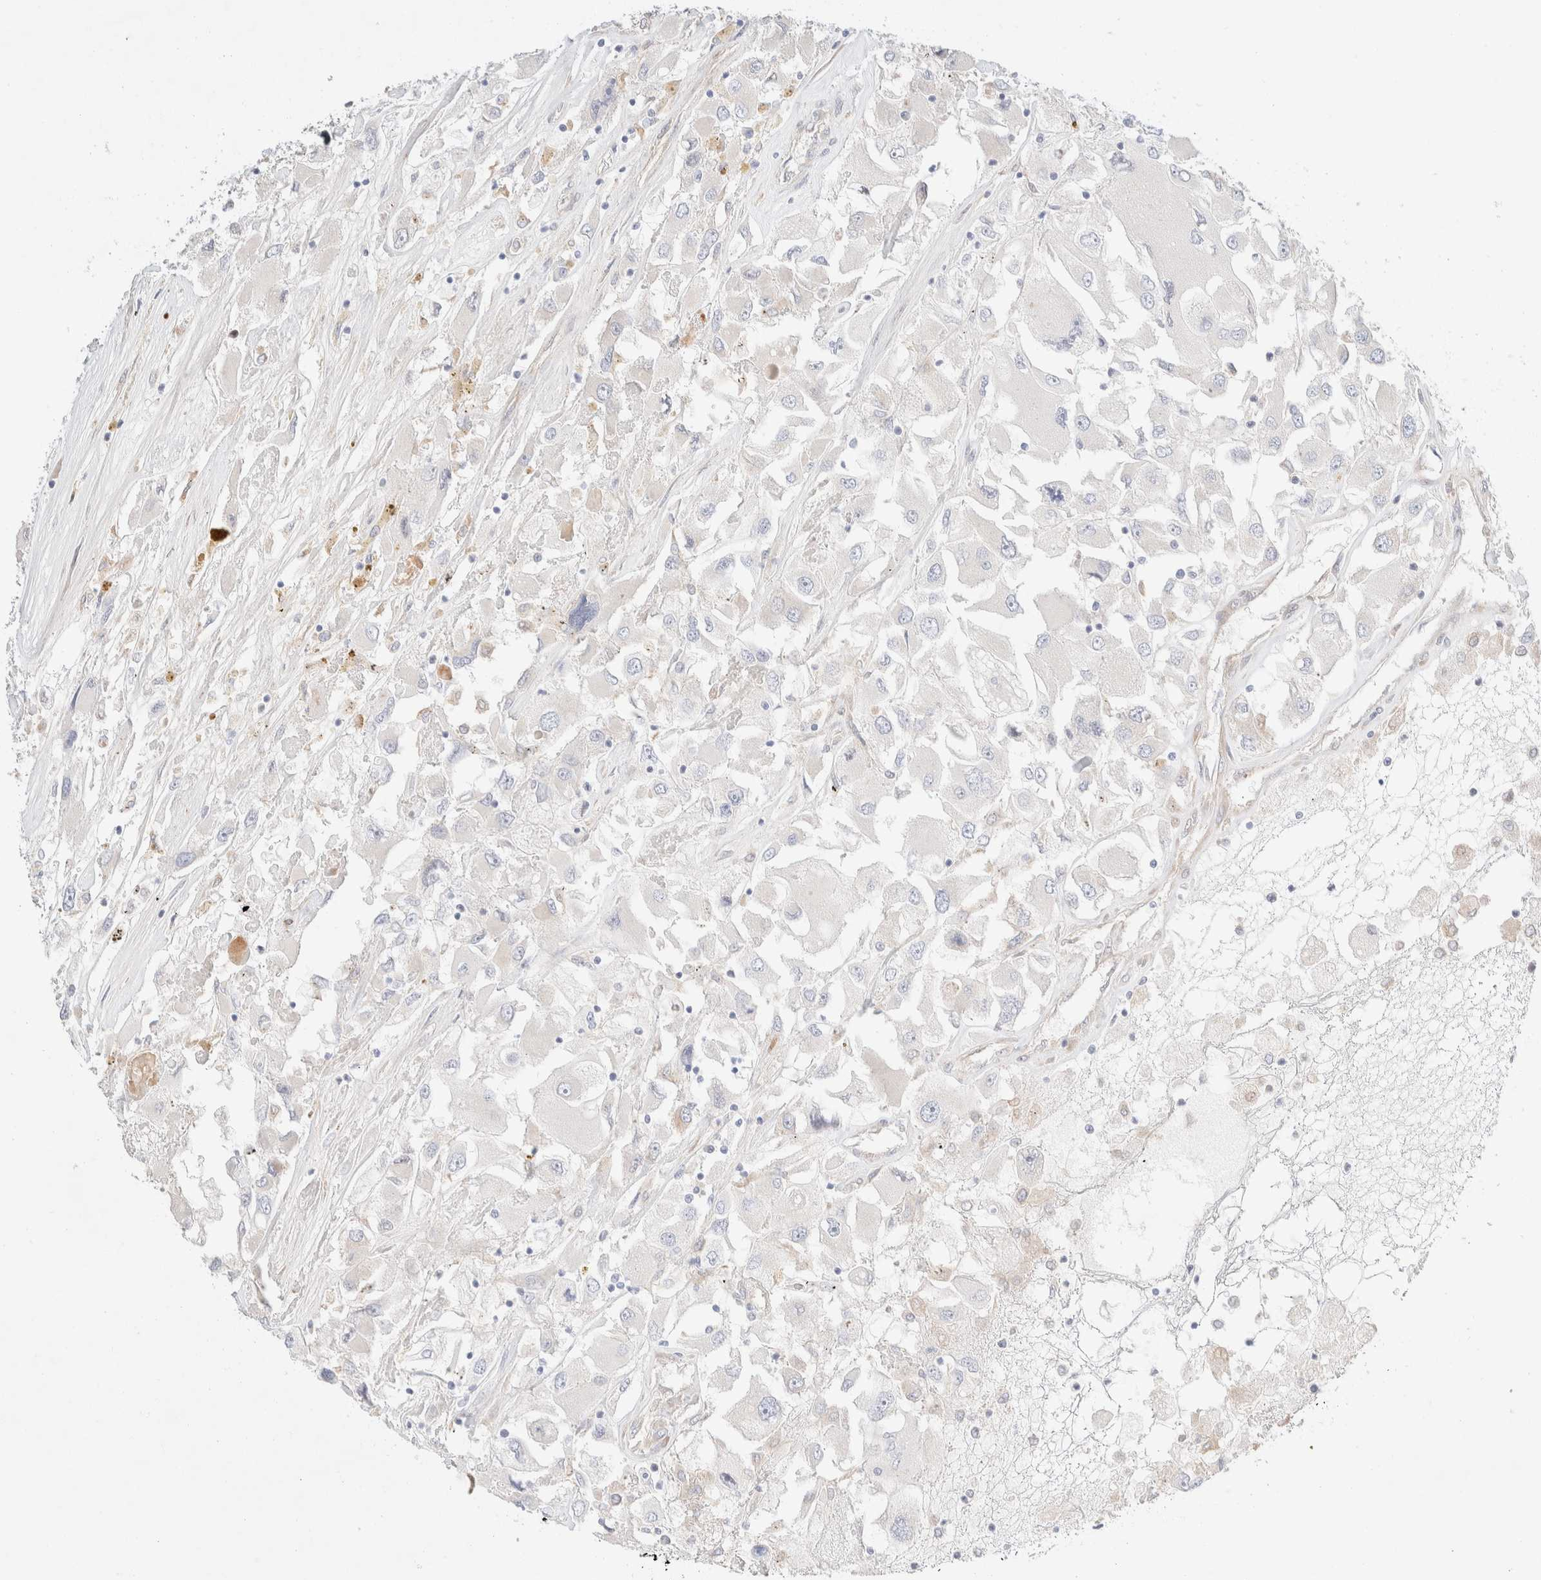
{"staining": {"intensity": "negative", "quantity": "none", "location": "none"}, "tissue": "renal cancer", "cell_type": "Tumor cells", "image_type": "cancer", "snomed": [{"axis": "morphology", "description": "Adenocarcinoma, NOS"}, {"axis": "topography", "description": "Kidney"}], "caption": "High magnification brightfield microscopy of renal cancer stained with DAB (brown) and counterstained with hematoxylin (blue): tumor cells show no significant staining.", "gene": "NIBAN2", "patient": {"sex": "female", "age": 52}}